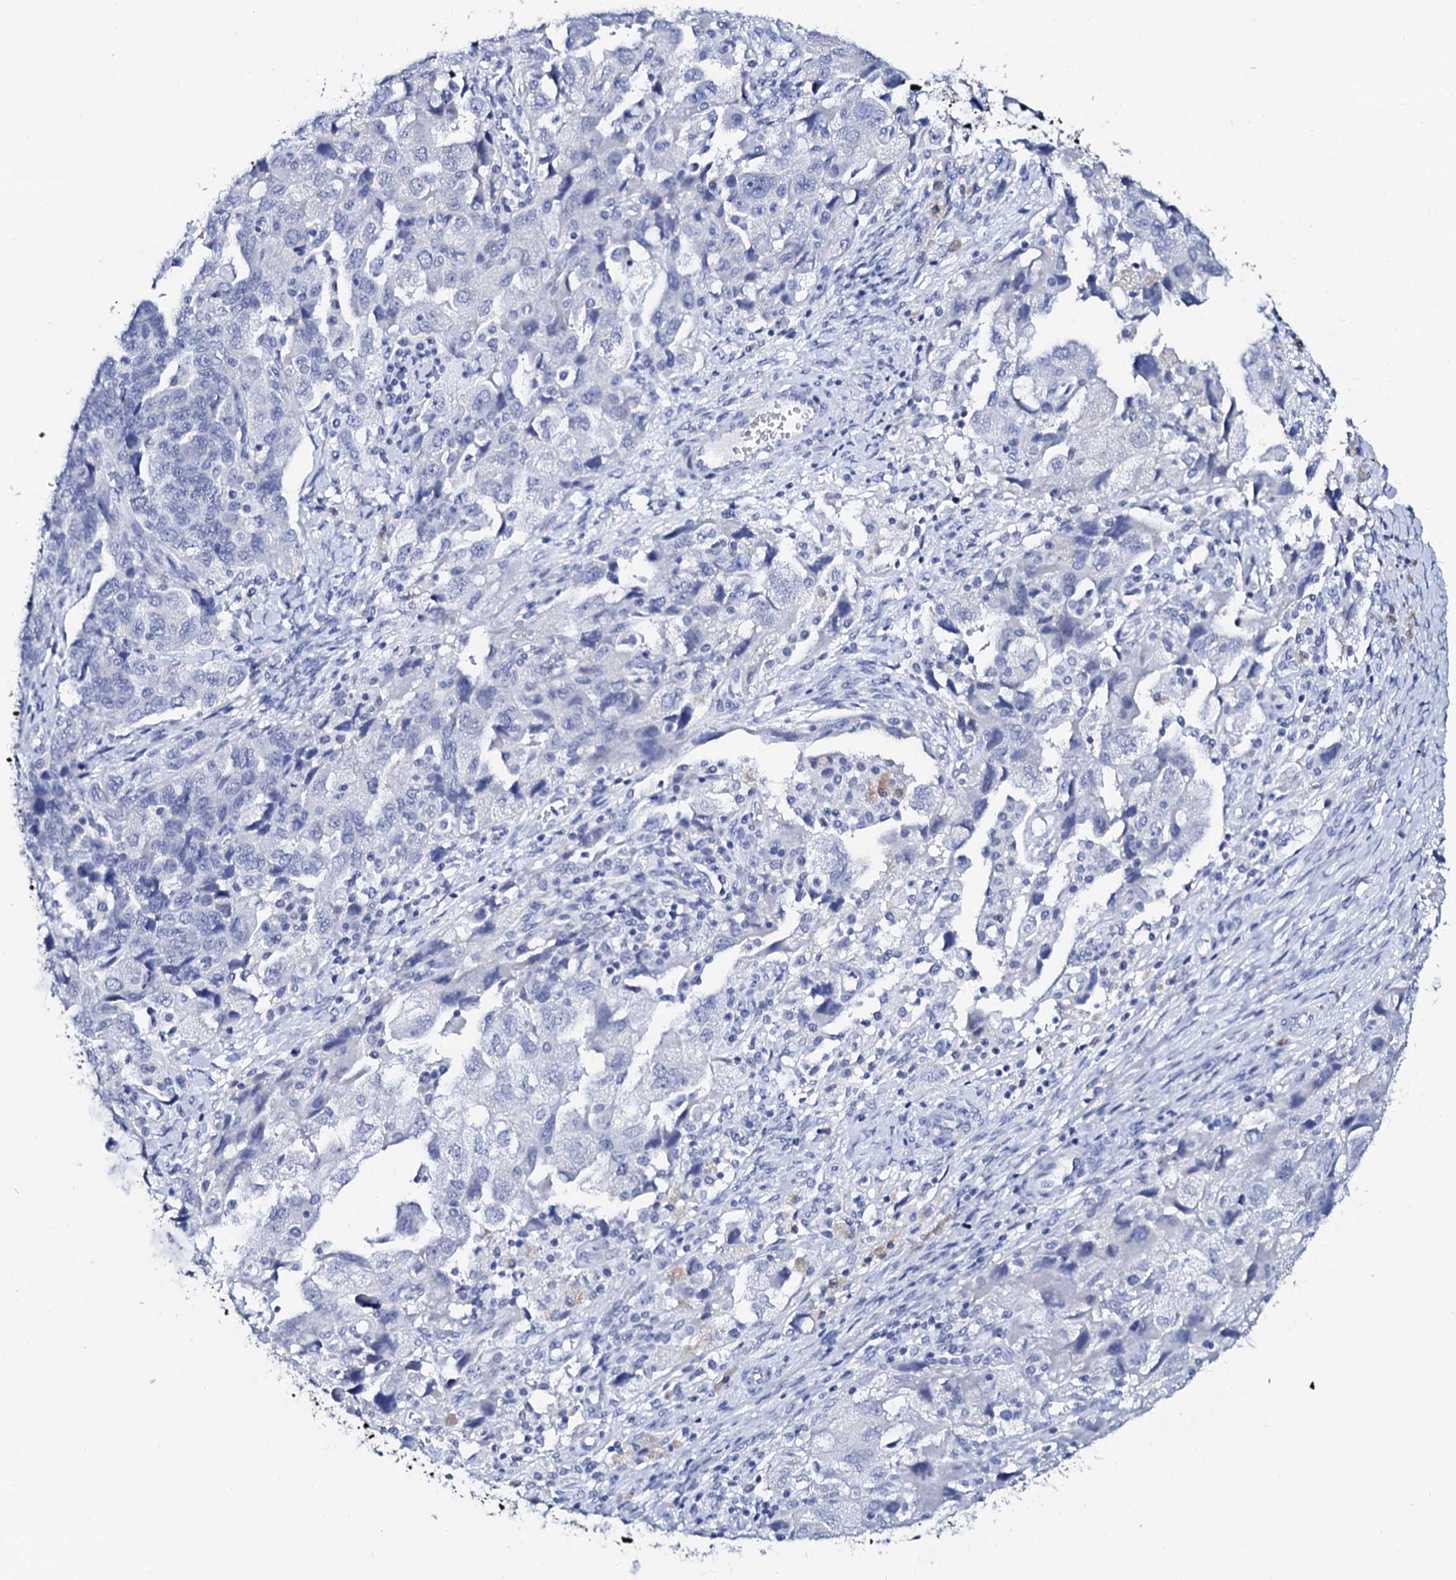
{"staining": {"intensity": "negative", "quantity": "none", "location": "none"}, "tissue": "ovarian cancer", "cell_type": "Tumor cells", "image_type": "cancer", "snomed": [{"axis": "morphology", "description": "Carcinoma, NOS"}, {"axis": "morphology", "description": "Cystadenocarcinoma, serous, NOS"}, {"axis": "topography", "description": "Ovary"}], "caption": "There is no significant expression in tumor cells of ovarian cancer.", "gene": "SPATA19", "patient": {"sex": "female", "age": 69}}